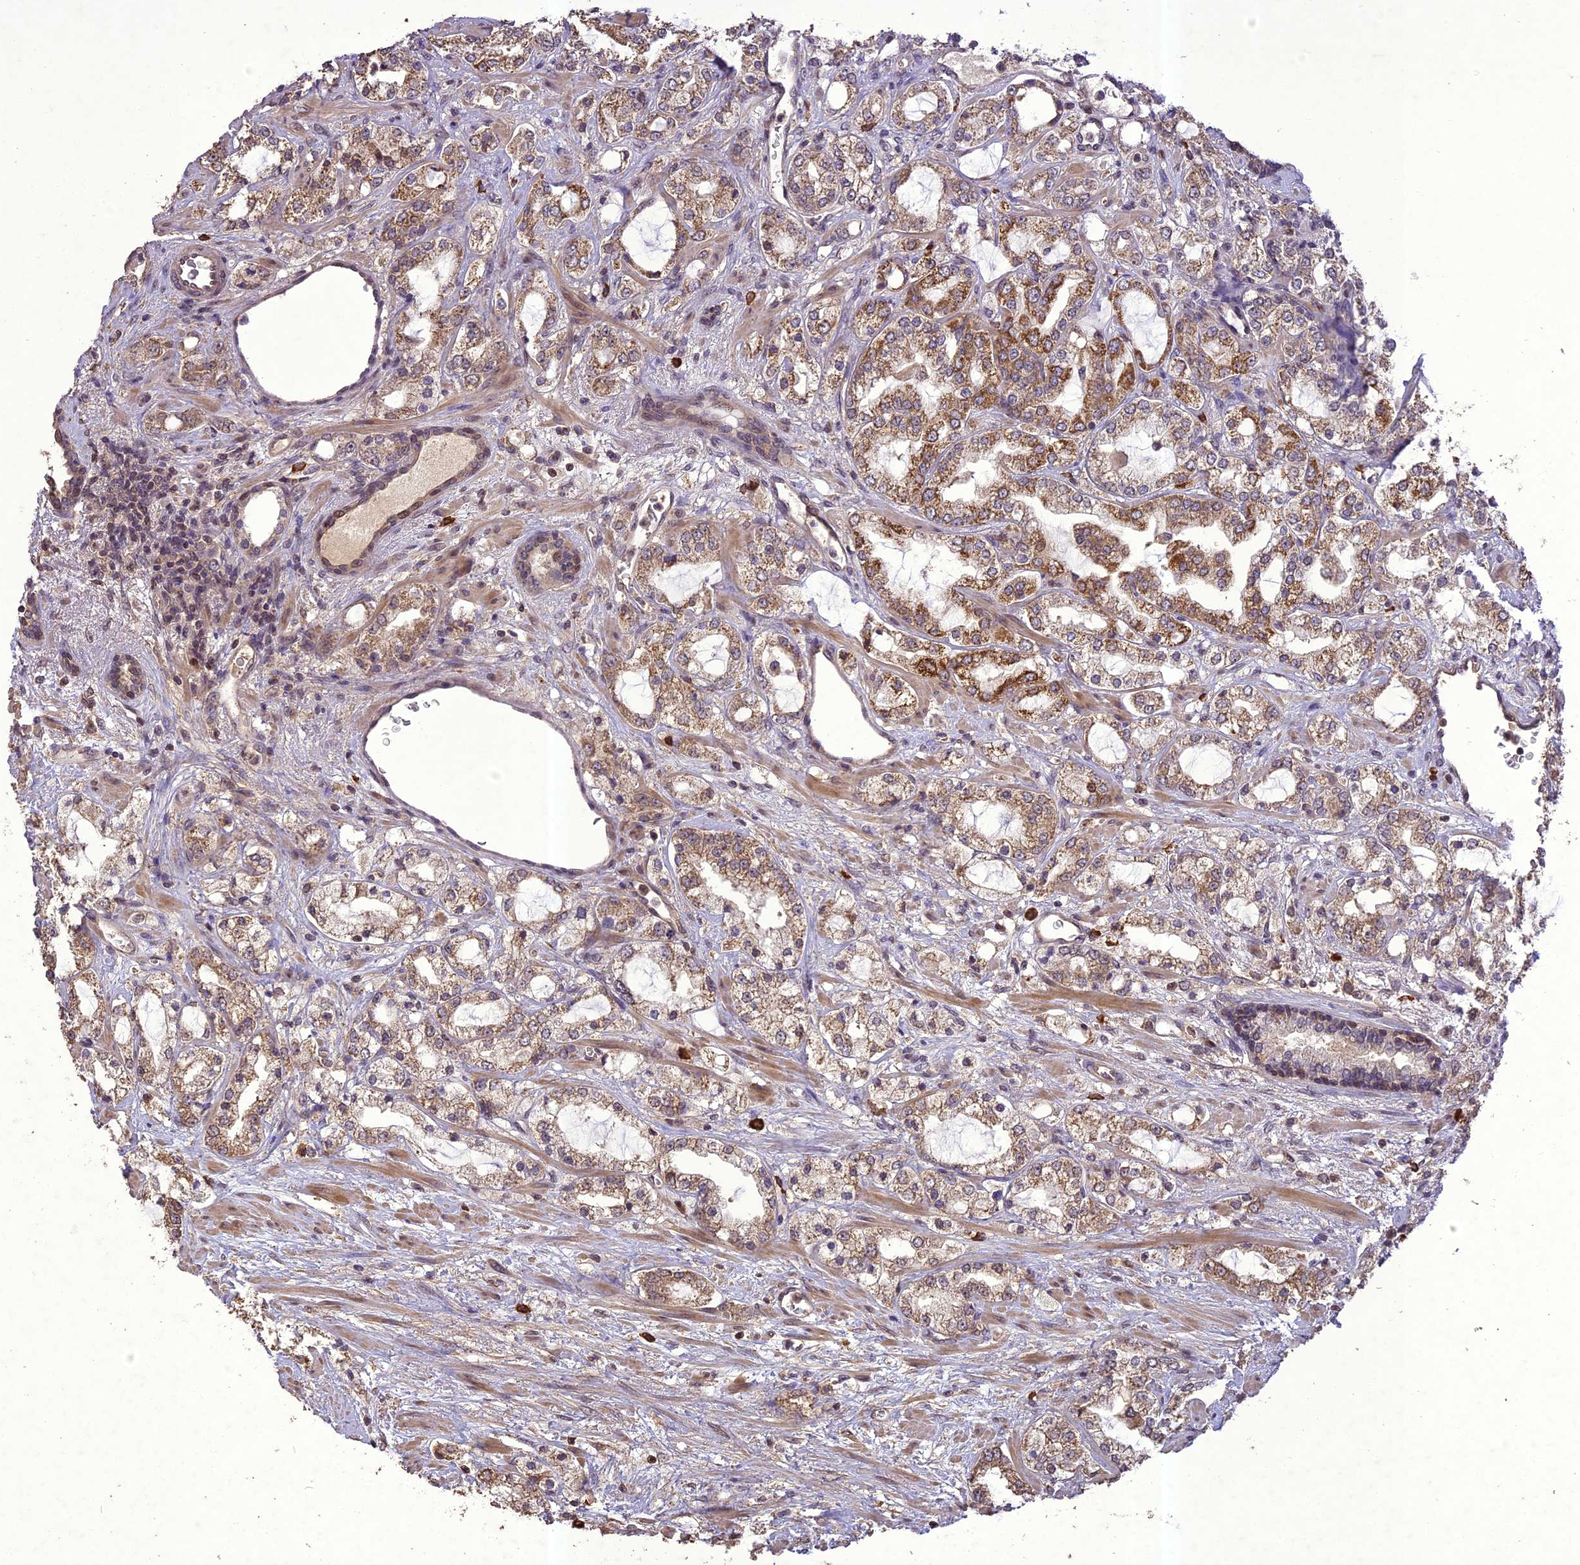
{"staining": {"intensity": "moderate", "quantity": ">75%", "location": "cytoplasmic/membranous"}, "tissue": "prostate cancer", "cell_type": "Tumor cells", "image_type": "cancer", "snomed": [{"axis": "morphology", "description": "Adenocarcinoma, High grade"}, {"axis": "topography", "description": "Prostate"}], "caption": "This micrograph demonstrates prostate adenocarcinoma (high-grade) stained with IHC to label a protein in brown. The cytoplasmic/membranous of tumor cells show moderate positivity for the protein. Nuclei are counter-stained blue.", "gene": "TIGD7", "patient": {"sex": "male", "age": 64}}